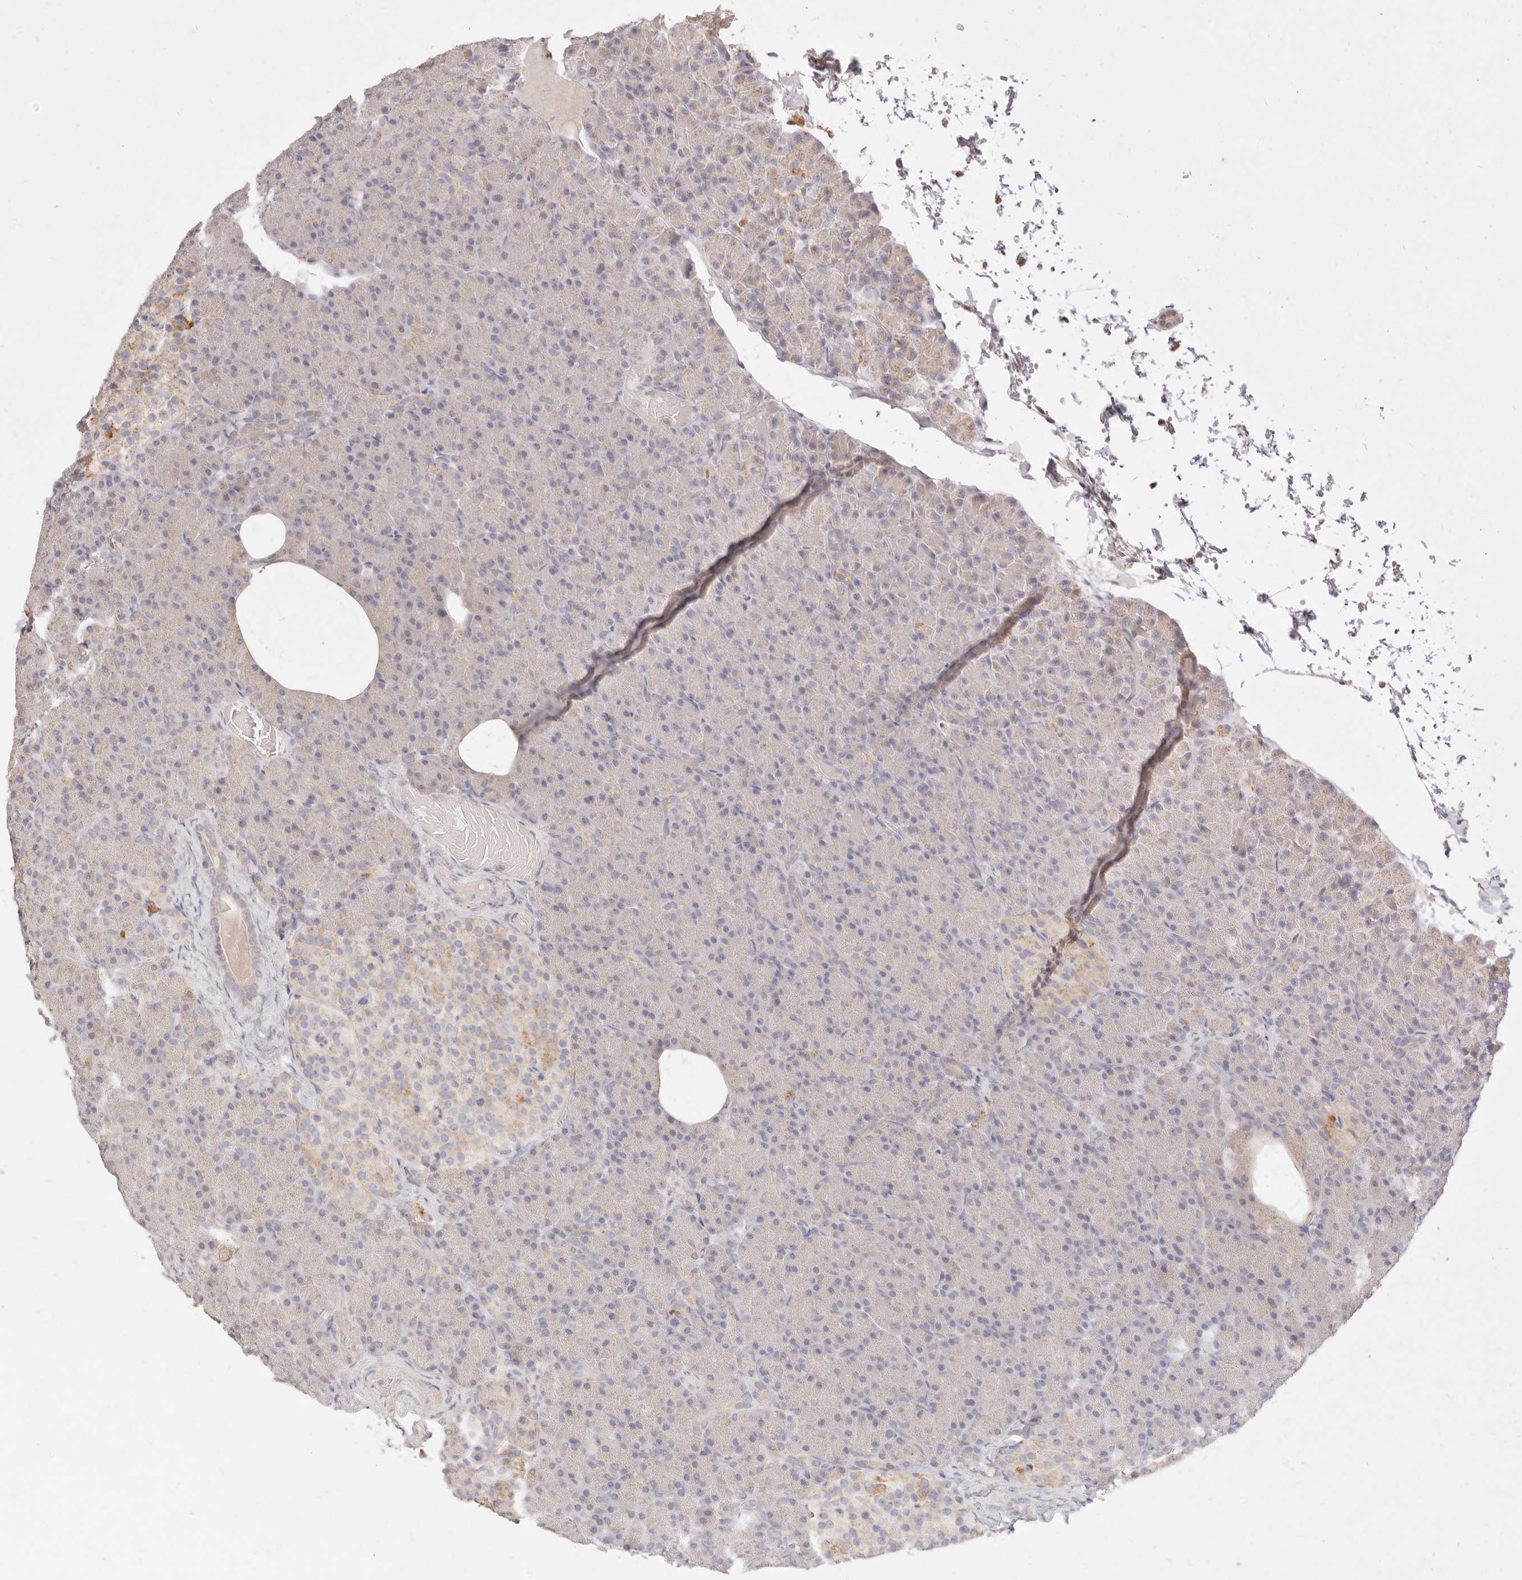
{"staining": {"intensity": "moderate", "quantity": "<25%", "location": "cytoplasmic/membranous"}, "tissue": "pancreas", "cell_type": "Exocrine glandular cells", "image_type": "normal", "snomed": [{"axis": "morphology", "description": "Normal tissue, NOS"}, {"axis": "topography", "description": "Pancreas"}], "caption": "Immunohistochemistry (IHC) staining of normal pancreas, which demonstrates low levels of moderate cytoplasmic/membranous positivity in about <25% of exocrine glandular cells indicating moderate cytoplasmic/membranous protein expression. The staining was performed using DAB (brown) for protein detection and nuclei were counterstained in hematoxylin (blue).", "gene": "ACOX1", "patient": {"sex": "female", "age": 43}}